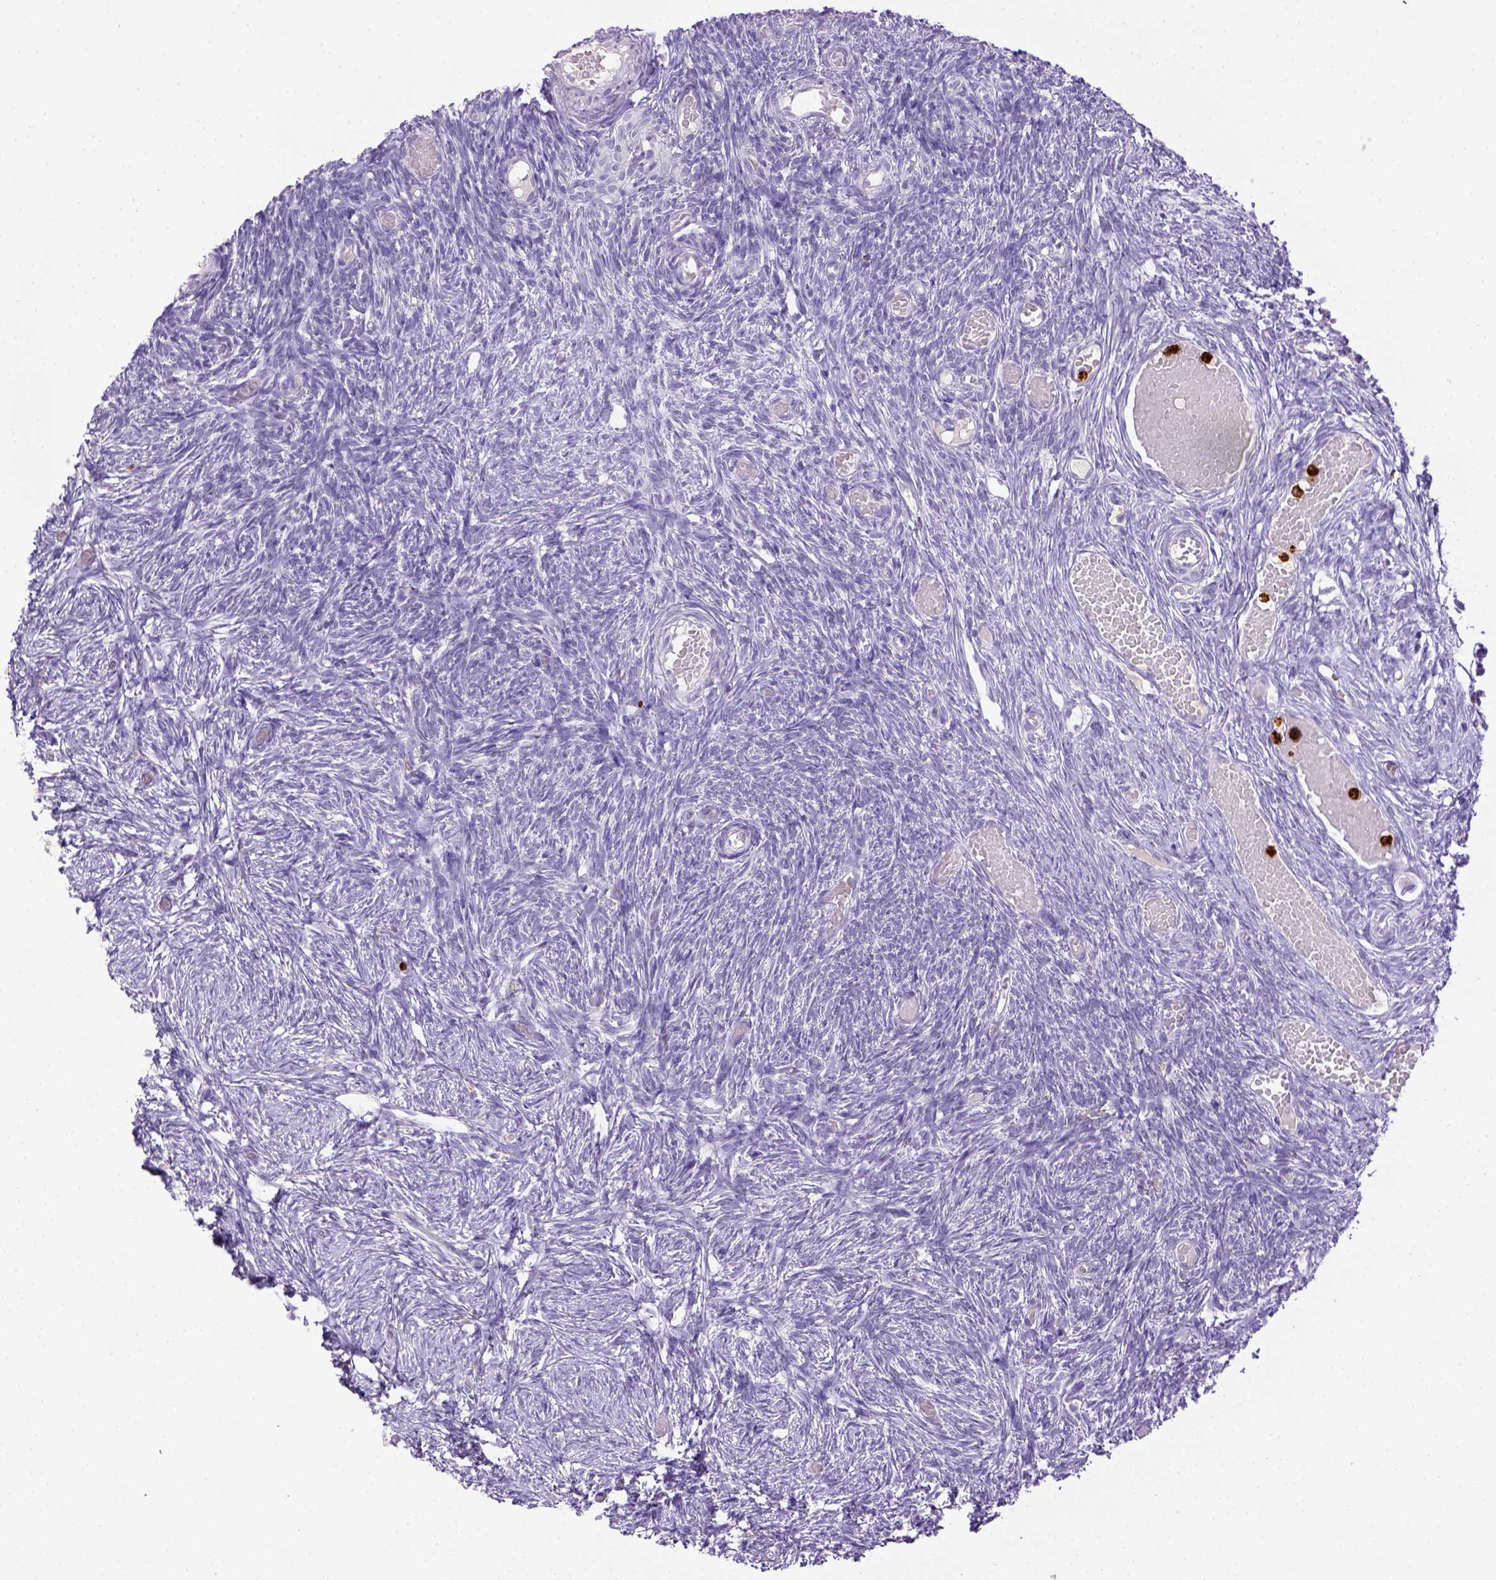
{"staining": {"intensity": "negative", "quantity": "none", "location": "none"}, "tissue": "ovary", "cell_type": "Ovarian stroma cells", "image_type": "normal", "snomed": [{"axis": "morphology", "description": "Normal tissue, NOS"}, {"axis": "topography", "description": "Ovary"}], "caption": "DAB immunohistochemical staining of benign ovary reveals no significant positivity in ovarian stroma cells. (DAB (3,3'-diaminobenzidine) immunohistochemistry (IHC) with hematoxylin counter stain).", "gene": "ITGAM", "patient": {"sex": "female", "age": 39}}